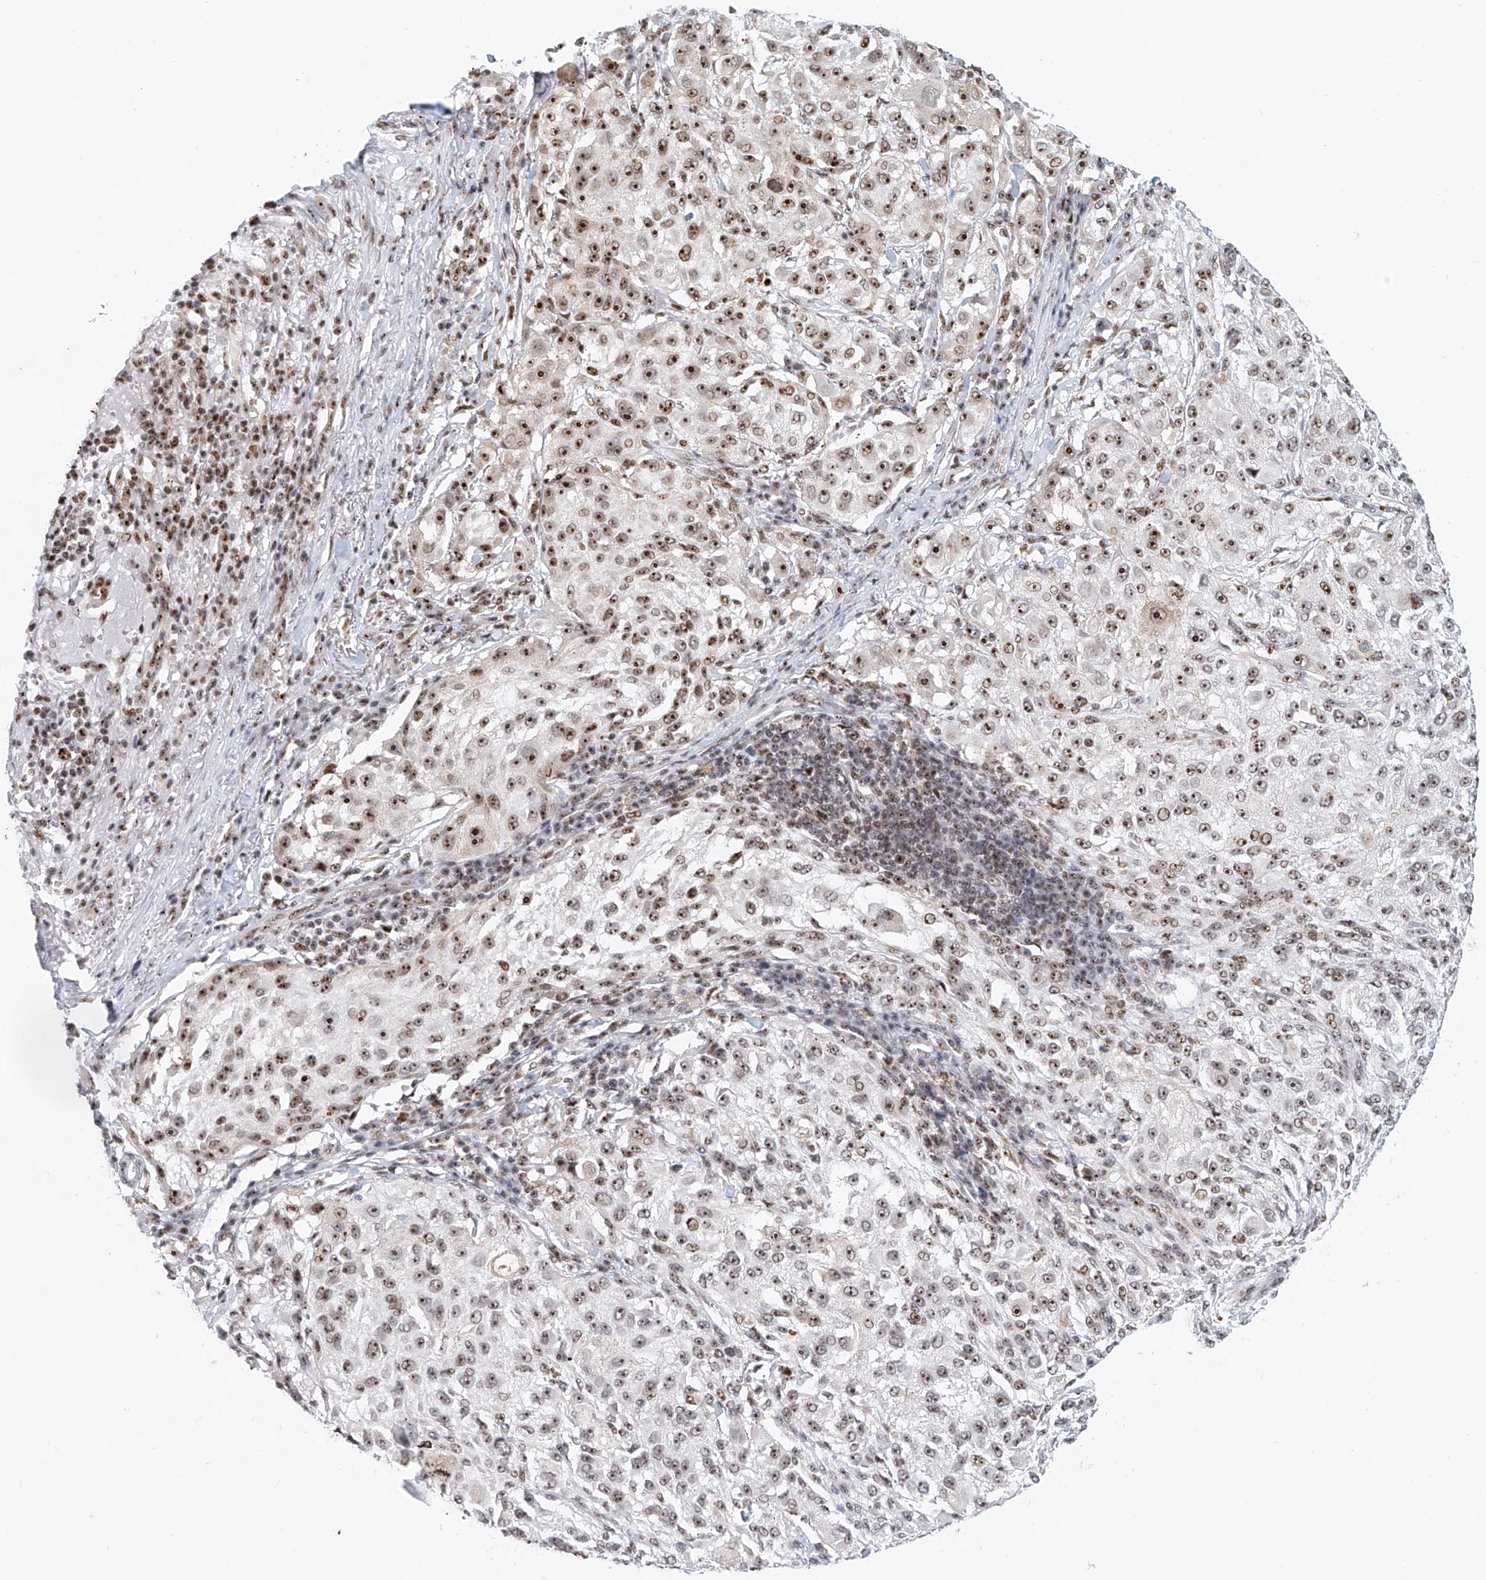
{"staining": {"intensity": "moderate", "quantity": ">75%", "location": "nuclear"}, "tissue": "melanoma", "cell_type": "Tumor cells", "image_type": "cancer", "snomed": [{"axis": "morphology", "description": "Necrosis, NOS"}, {"axis": "morphology", "description": "Malignant melanoma, NOS"}, {"axis": "topography", "description": "Skin"}], "caption": "Immunohistochemistry (IHC) of human malignant melanoma exhibits medium levels of moderate nuclear staining in approximately >75% of tumor cells.", "gene": "PRUNE2", "patient": {"sex": "female", "age": 87}}